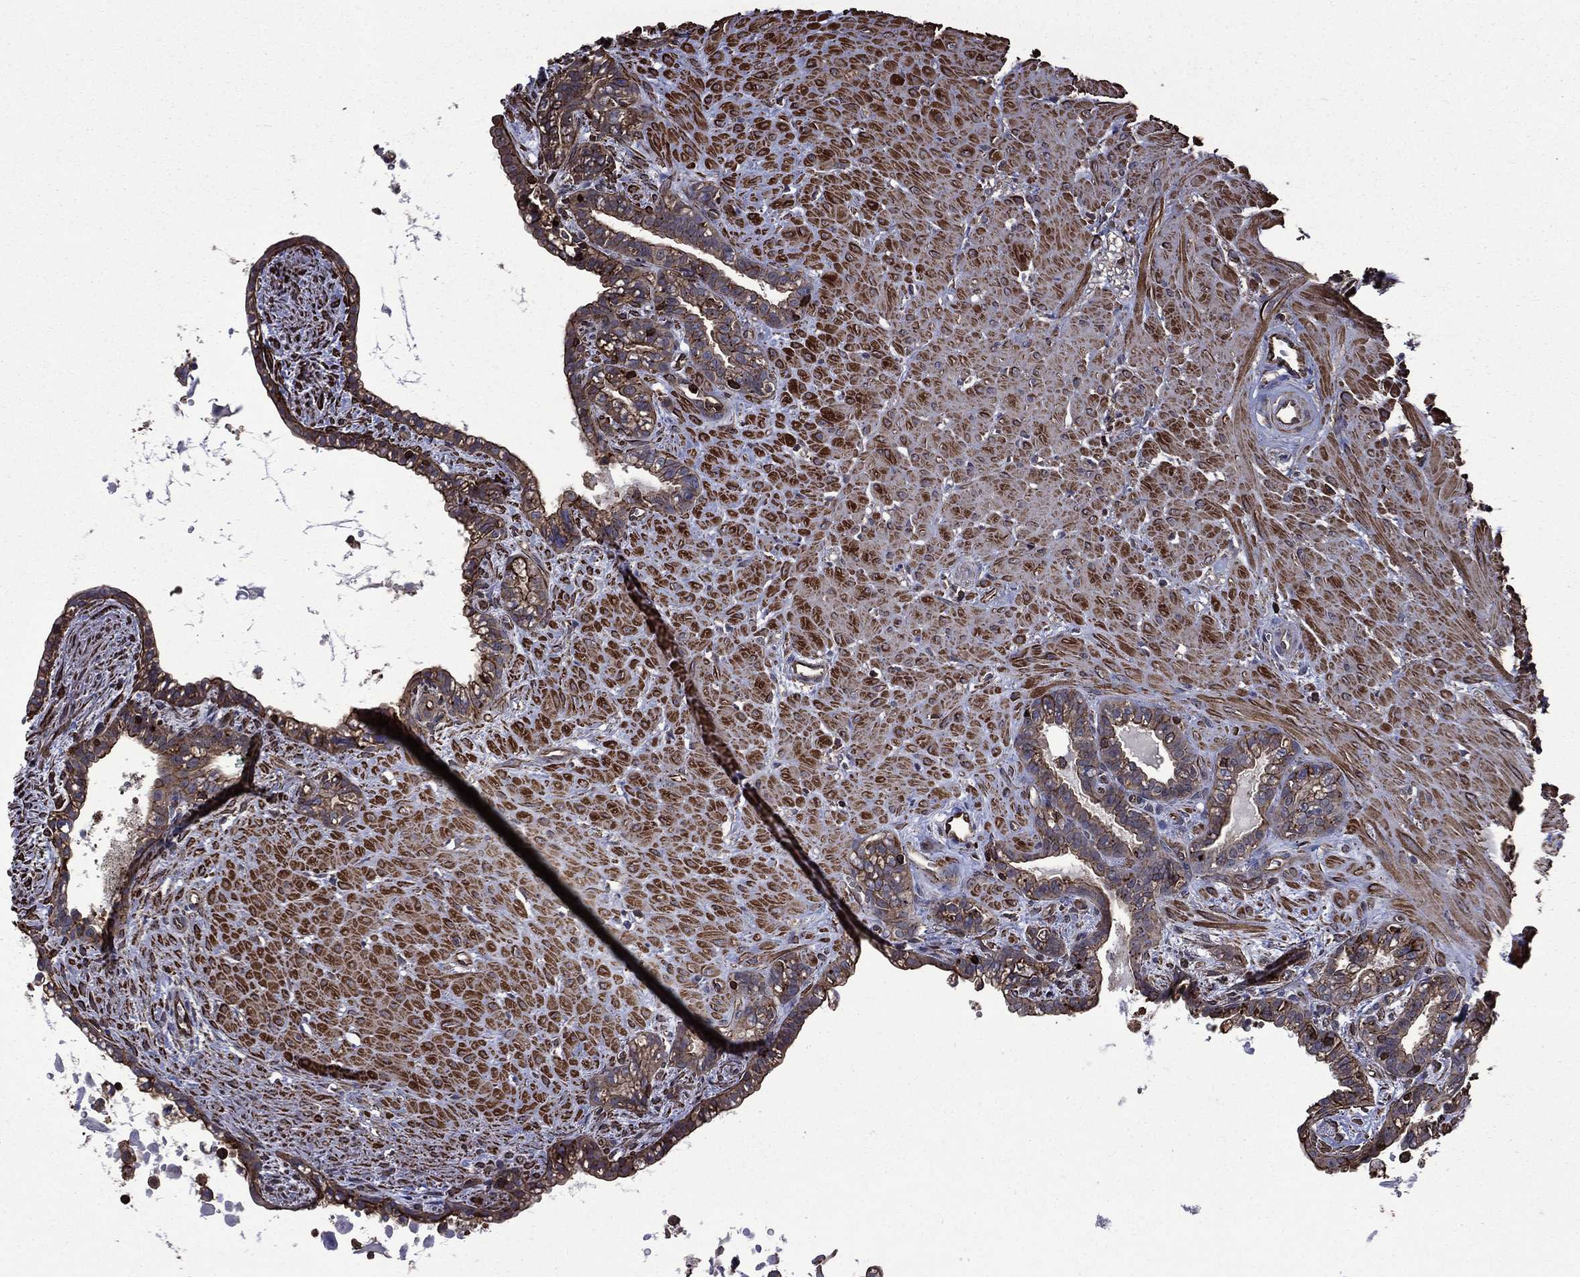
{"staining": {"intensity": "strong", "quantity": "<25%", "location": "cytoplasmic/membranous"}, "tissue": "seminal vesicle", "cell_type": "Glandular cells", "image_type": "normal", "snomed": [{"axis": "morphology", "description": "Normal tissue, NOS"}, {"axis": "morphology", "description": "Urothelial carcinoma, NOS"}, {"axis": "topography", "description": "Urinary bladder"}, {"axis": "topography", "description": "Seminal veicle"}], "caption": "IHC staining of unremarkable seminal vesicle, which reveals medium levels of strong cytoplasmic/membranous expression in about <25% of glandular cells indicating strong cytoplasmic/membranous protein positivity. The staining was performed using DAB (3,3'-diaminobenzidine) (brown) for protein detection and nuclei were counterstained in hematoxylin (blue).", "gene": "PLPP3", "patient": {"sex": "male", "age": 76}}